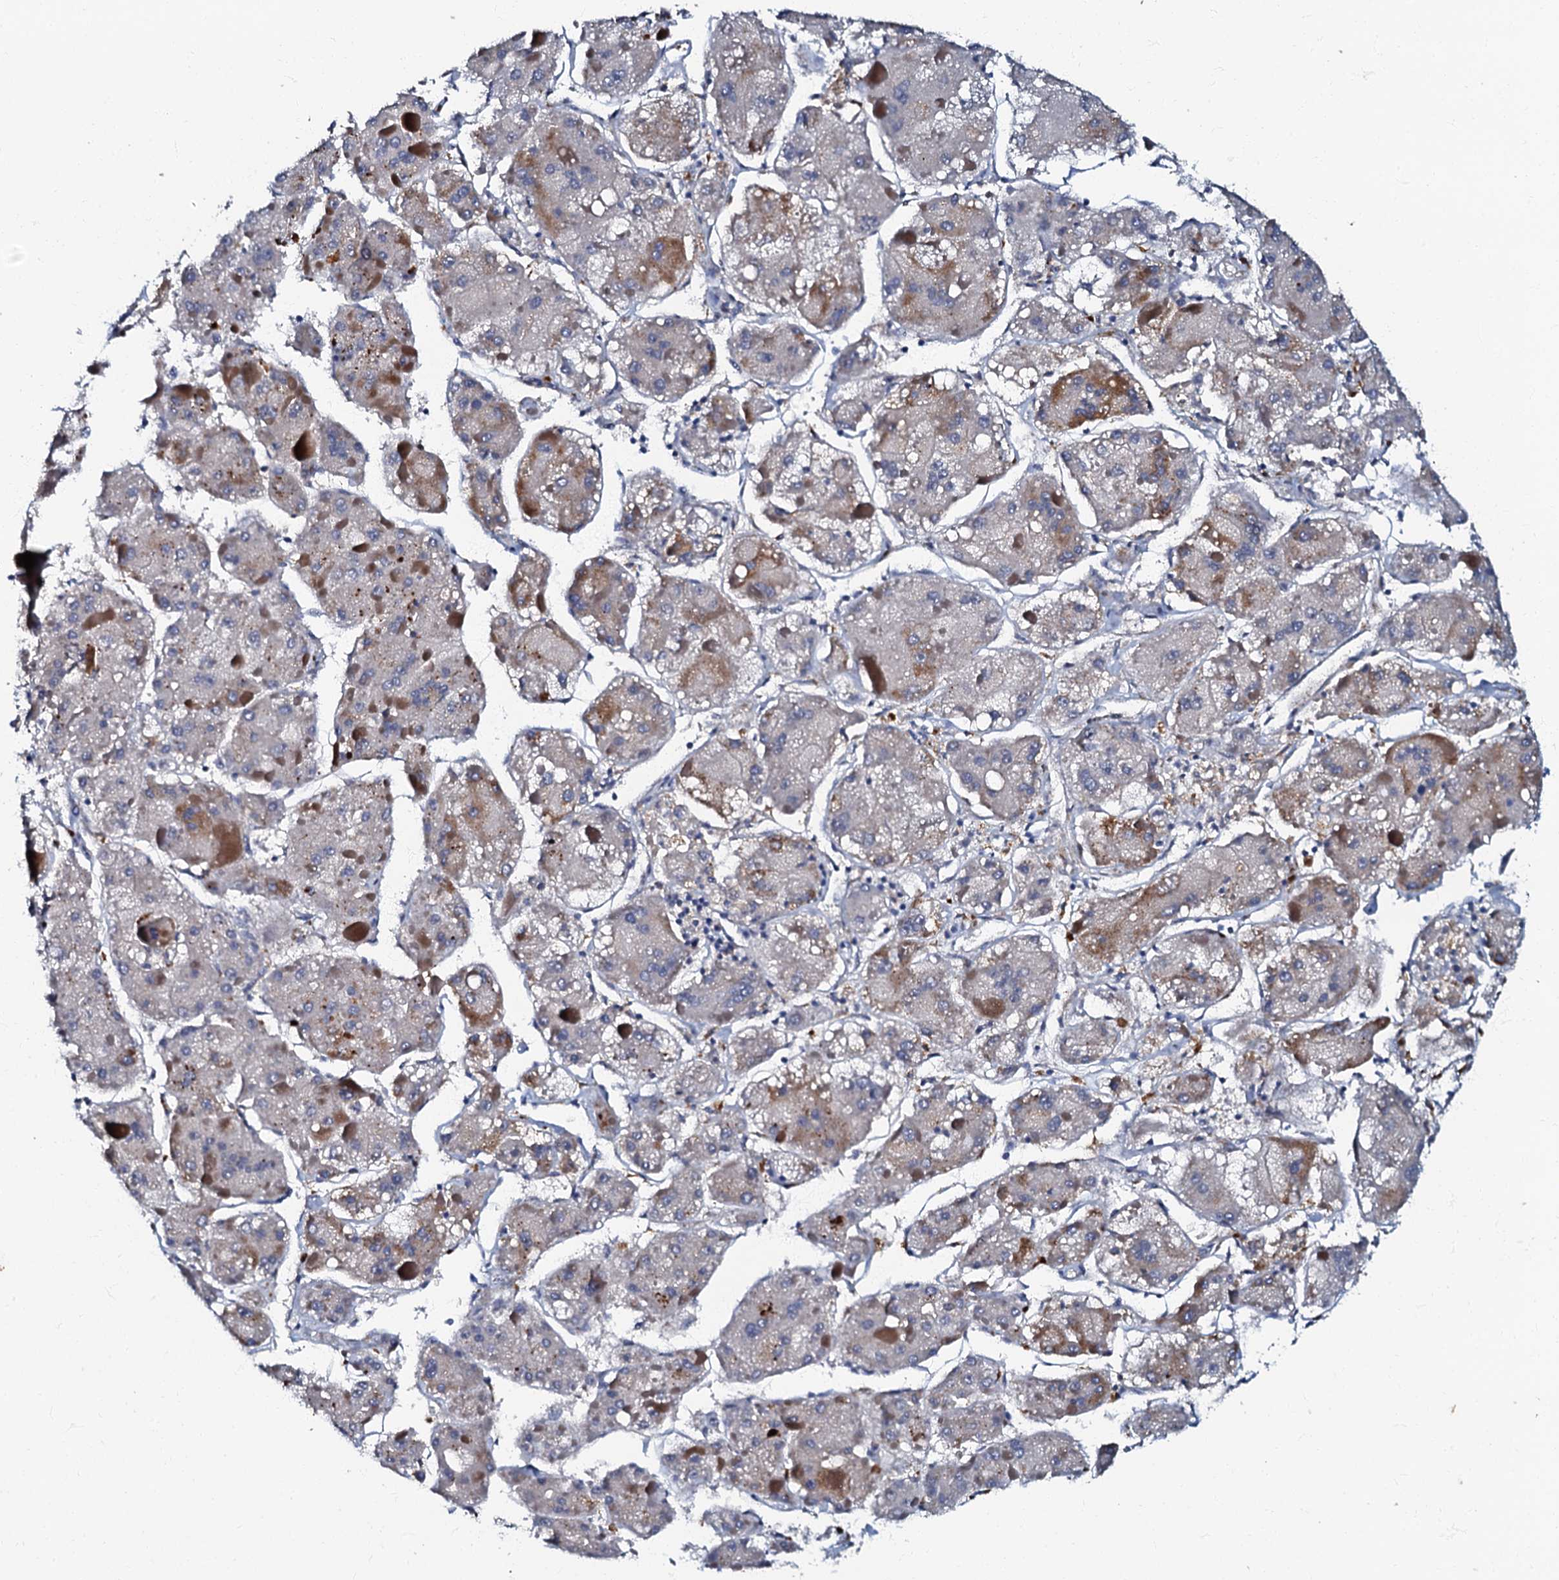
{"staining": {"intensity": "moderate", "quantity": "<25%", "location": "cytoplasmic/membranous"}, "tissue": "liver cancer", "cell_type": "Tumor cells", "image_type": "cancer", "snomed": [{"axis": "morphology", "description": "Carcinoma, Hepatocellular, NOS"}, {"axis": "topography", "description": "Liver"}], "caption": "Immunohistochemical staining of liver hepatocellular carcinoma demonstrates low levels of moderate cytoplasmic/membranous positivity in about <25% of tumor cells.", "gene": "OLAH", "patient": {"sex": "female", "age": 73}}